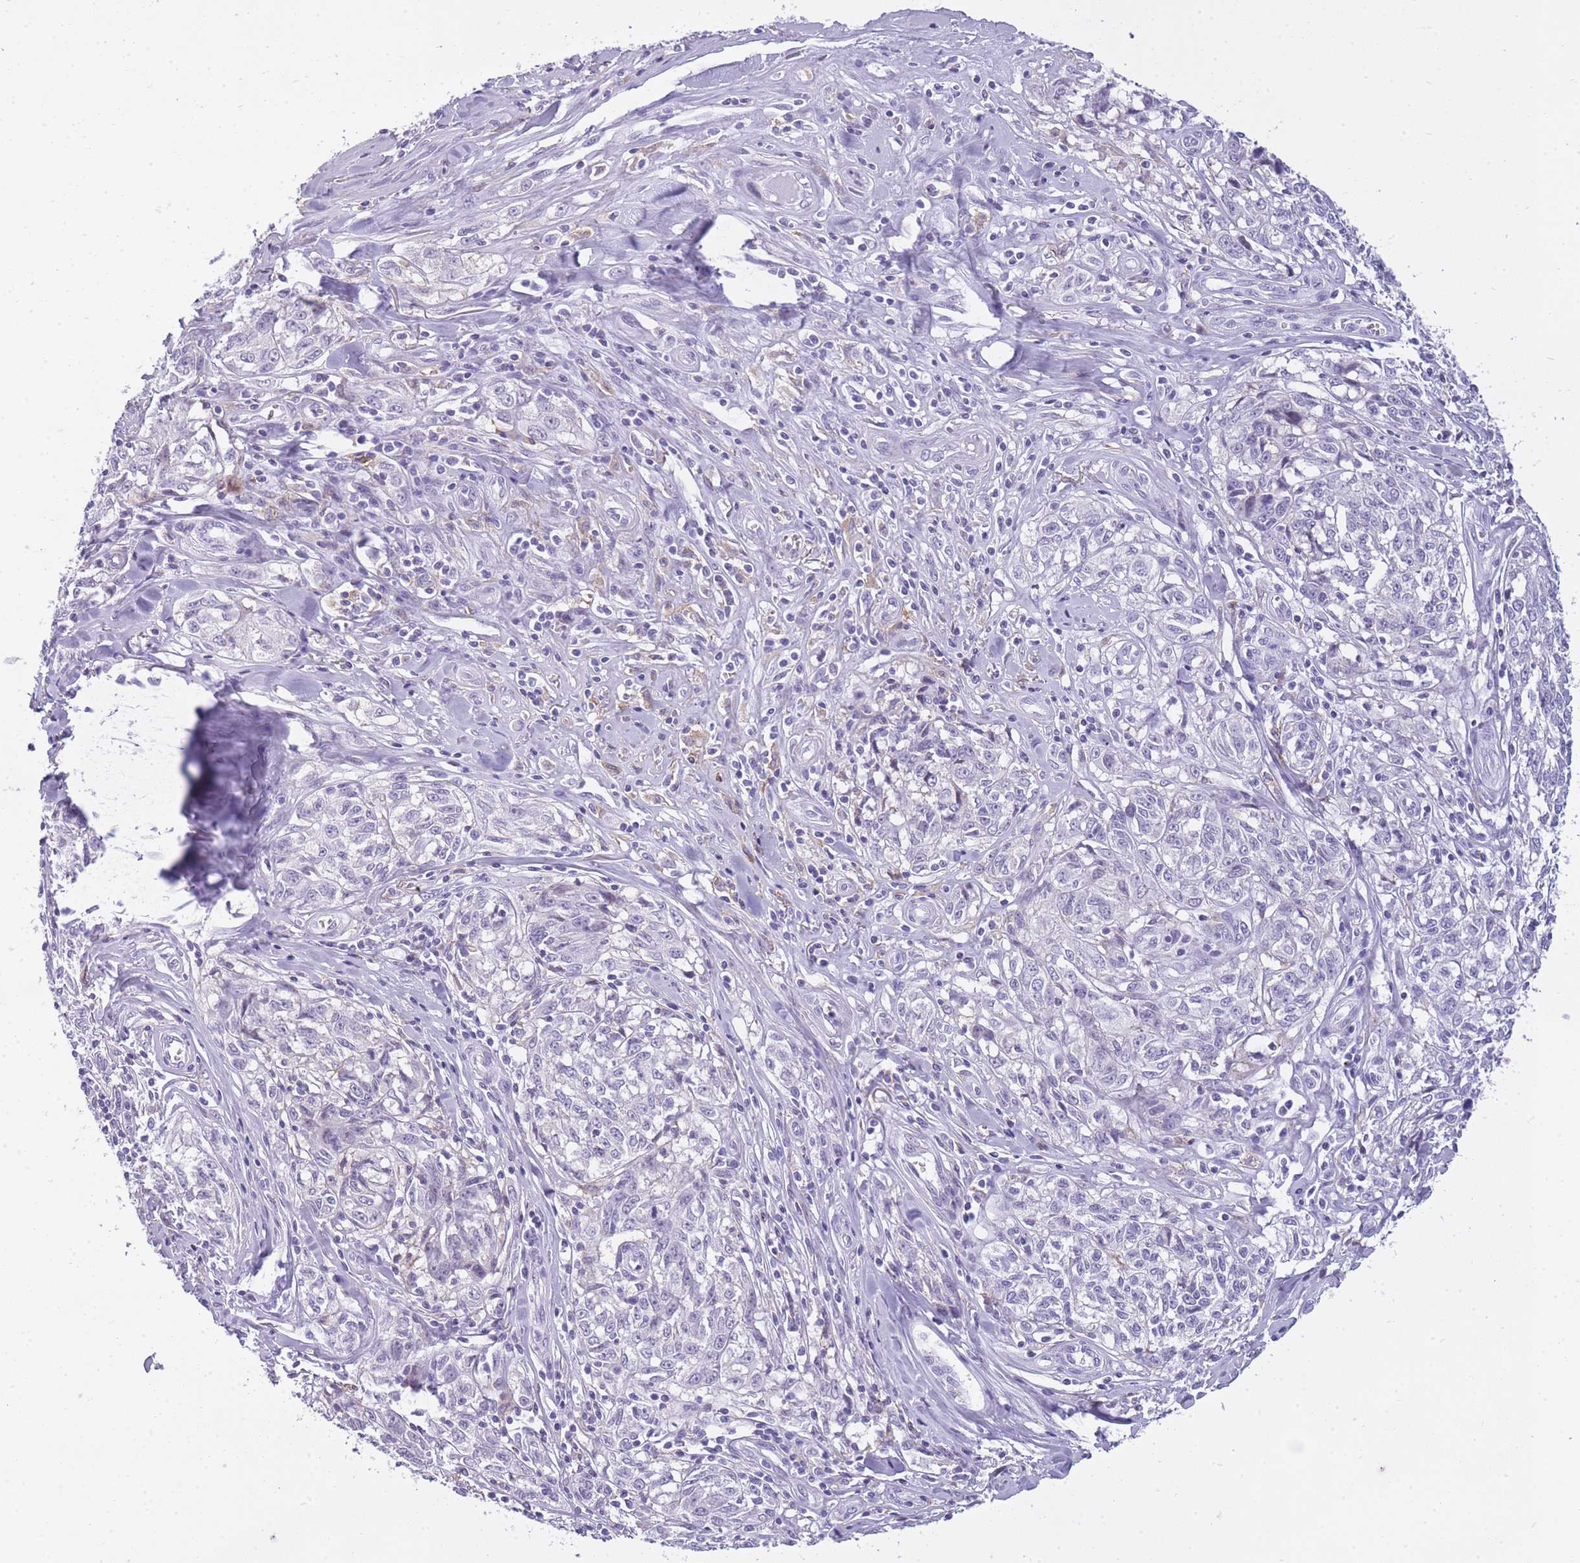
{"staining": {"intensity": "negative", "quantity": "none", "location": "none"}, "tissue": "melanoma", "cell_type": "Tumor cells", "image_type": "cancer", "snomed": [{"axis": "morphology", "description": "Normal tissue, NOS"}, {"axis": "morphology", "description": "Malignant melanoma, NOS"}, {"axis": "topography", "description": "Skin"}], "caption": "Immunohistochemical staining of malignant melanoma demonstrates no significant staining in tumor cells.", "gene": "RADX", "patient": {"sex": "female", "age": 64}}